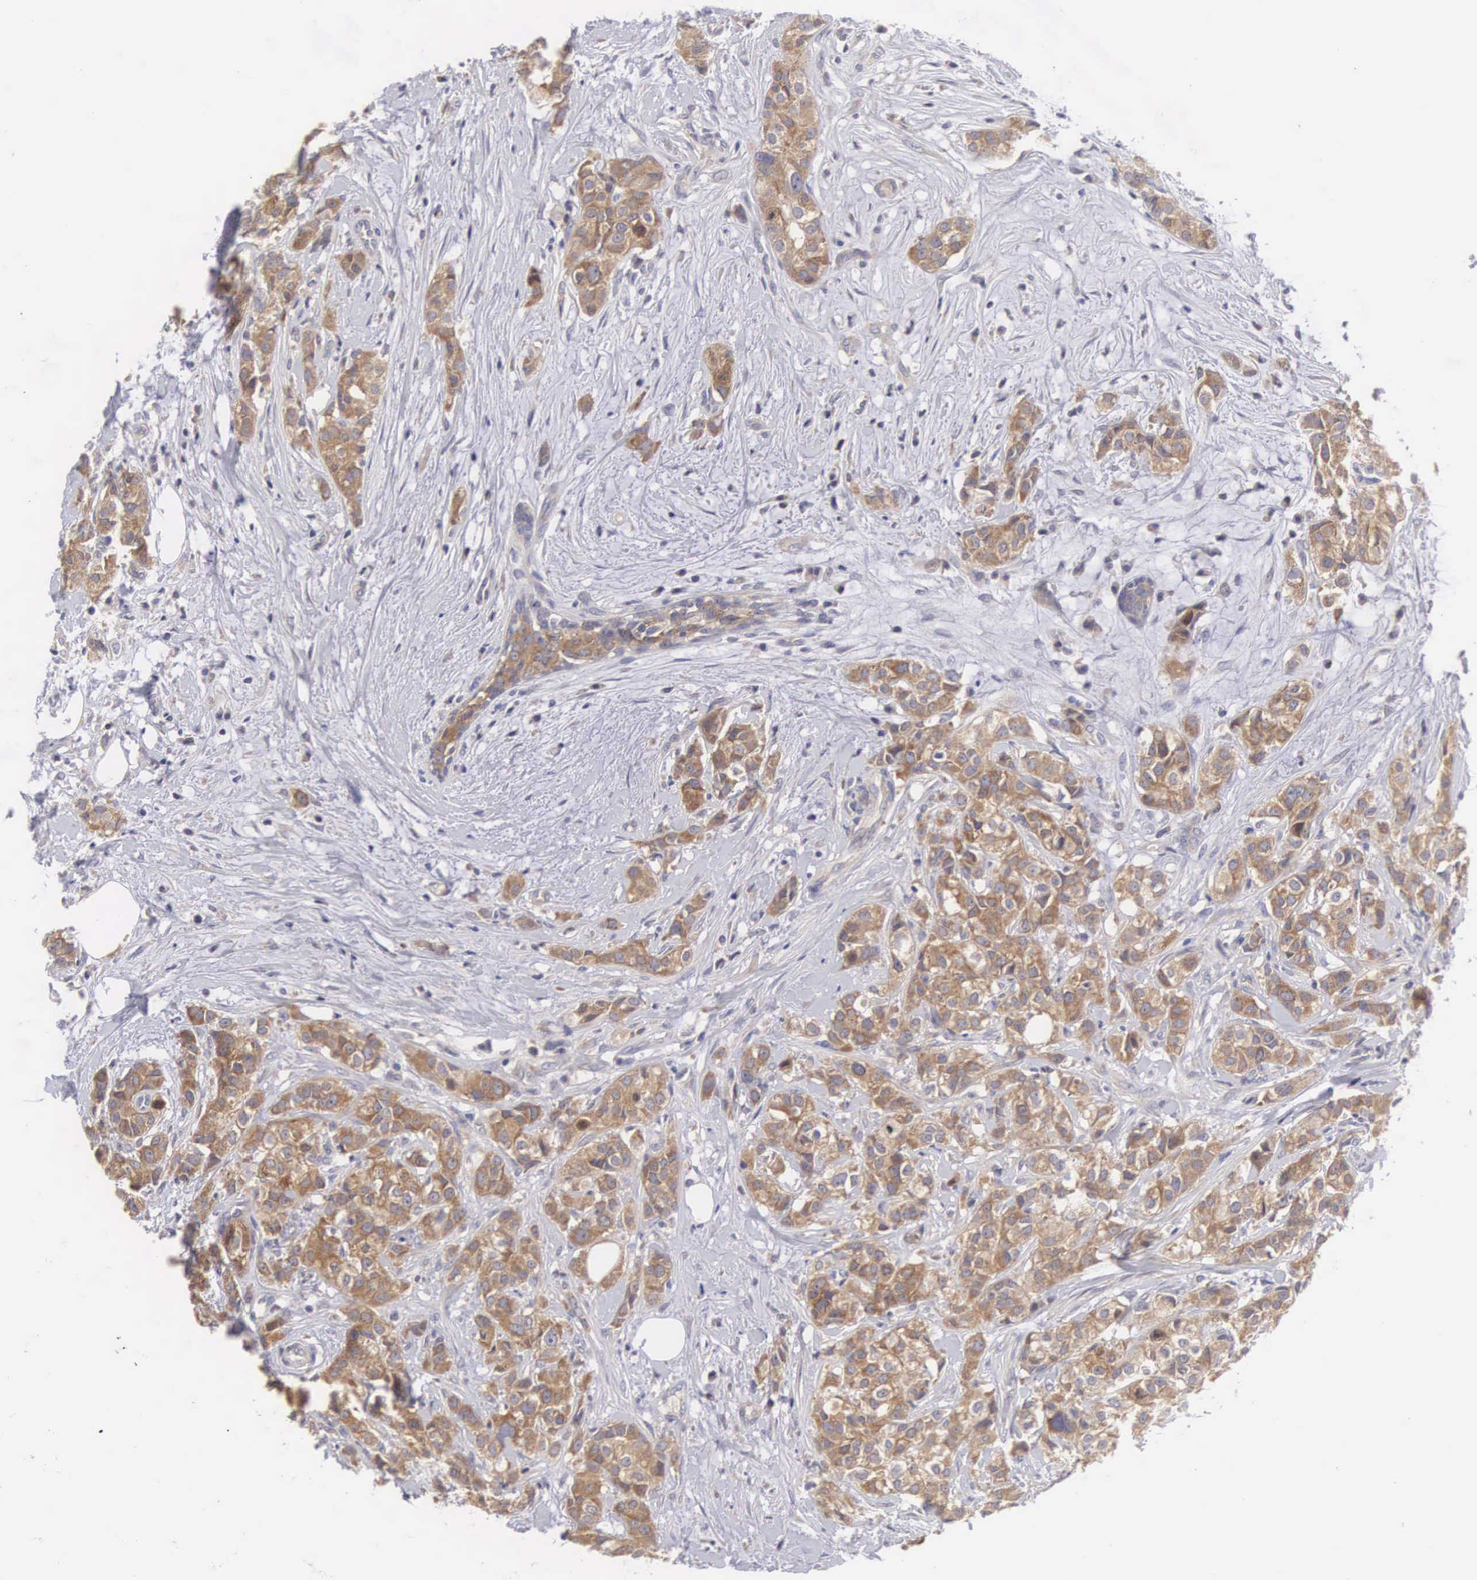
{"staining": {"intensity": "moderate", "quantity": ">75%", "location": "cytoplasmic/membranous"}, "tissue": "breast cancer", "cell_type": "Tumor cells", "image_type": "cancer", "snomed": [{"axis": "morphology", "description": "Duct carcinoma"}, {"axis": "topography", "description": "Breast"}], "caption": "This is an image of IHC staining of breast cancer (infiltrating ductal carcinoma), which shows moderate staining in the cytoplasmic/membranous of tumor cells.", "gene": "TXLNG", "patient": {"sex": "female", "age": 55}}